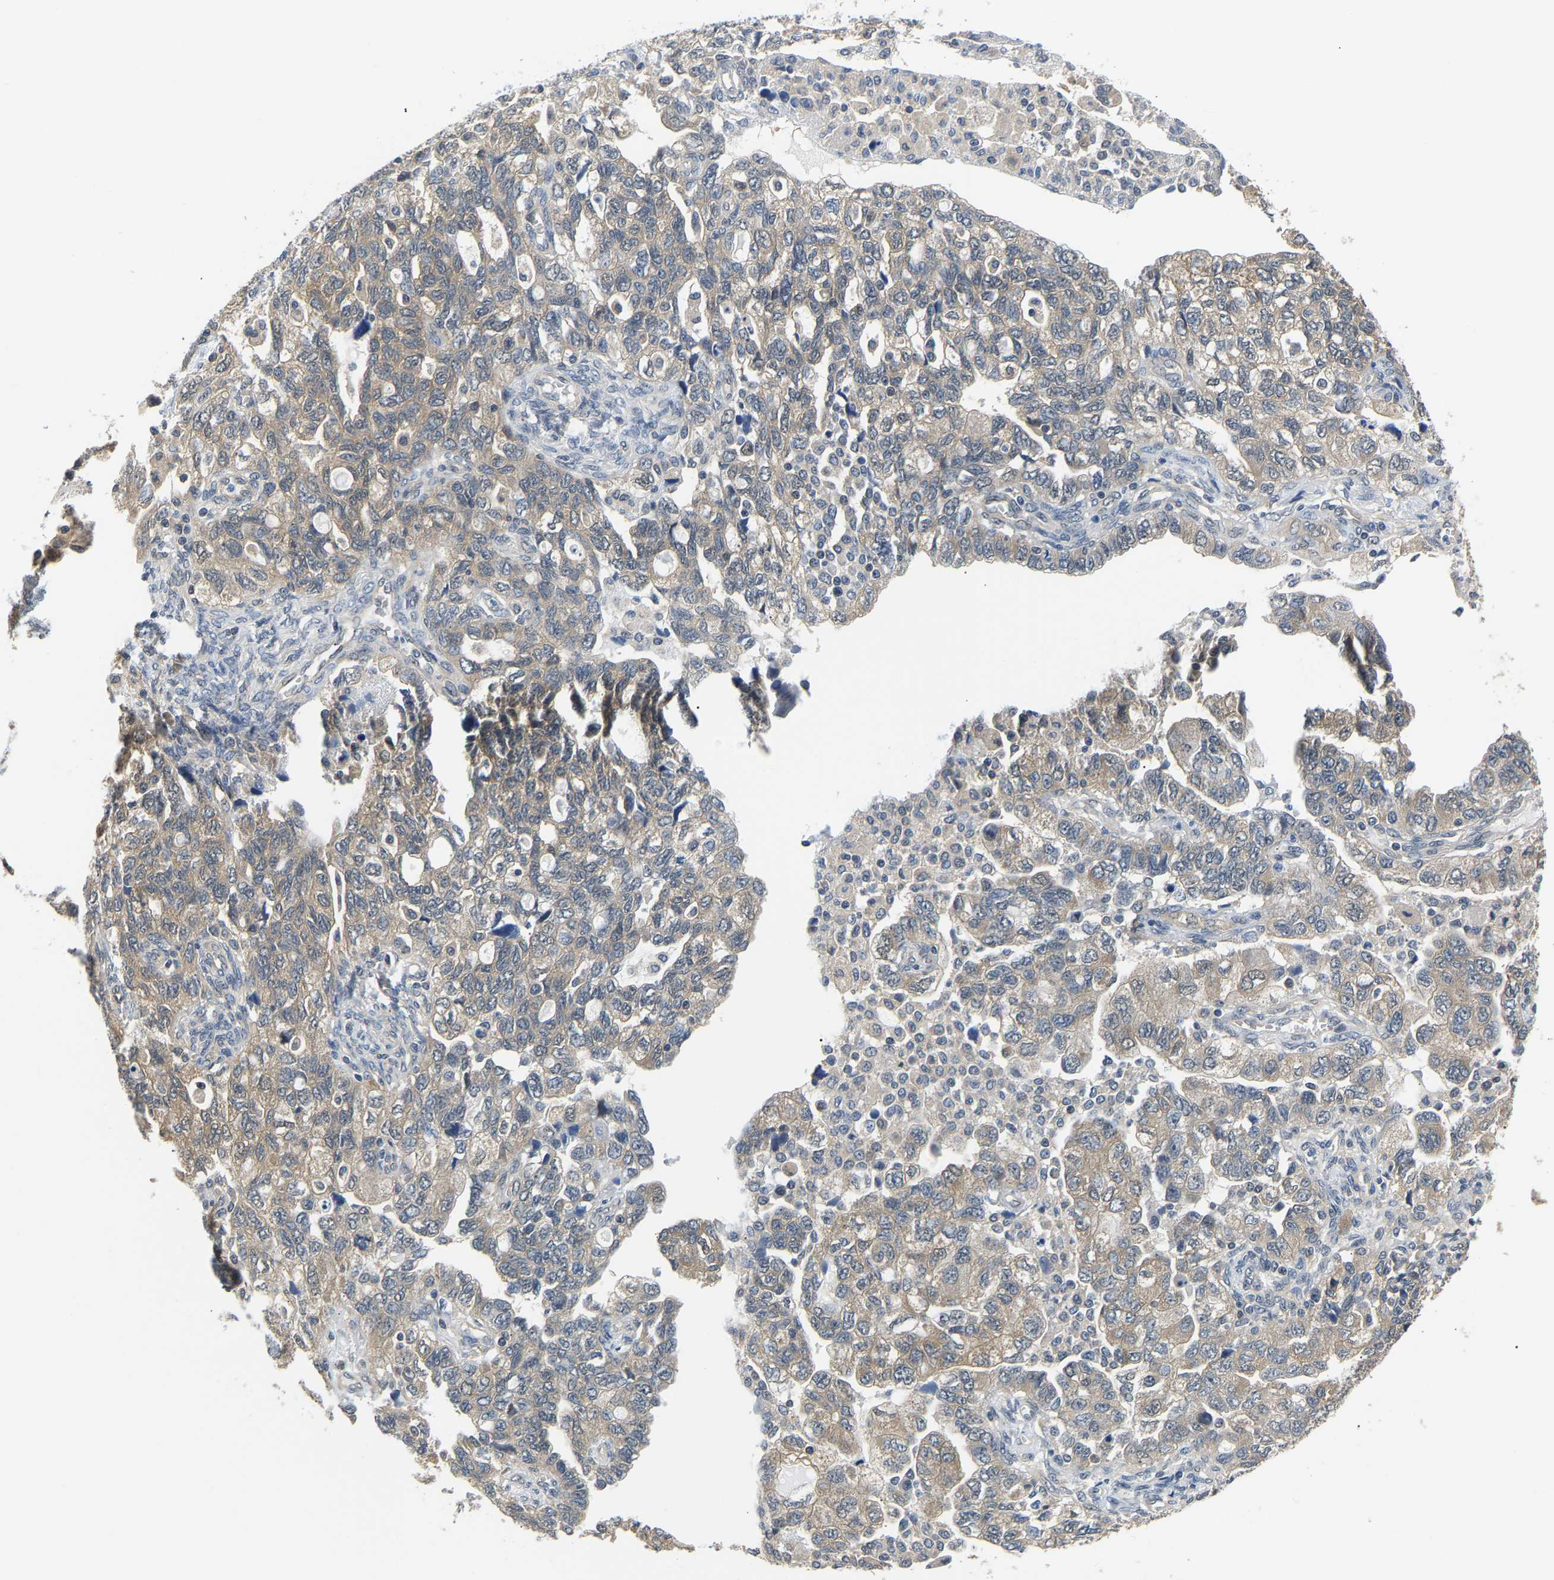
{"staining": {"intensity": "weak", "quantity": ">75%", "location": "cytoplasmic/membranous"}, "tissue": "ovarian cancer", "cell_type": "Tumor cells", "image_type": "cancer", "snomed": [{"axis": "morphology", "description": "Carcinoma, NOS"}, {"axis": "morphology", "description": "Cystadenocarcinoma, serous, NOS"}, {"axis": "topography", "description": "Ovary"}], "caption": "The micrograph exhibits a brown stain indicating the presence of a protein in the cytoplasmic/membranous of tumor cells in ovarian cancer (carcinoma).", "gene": "ARHGEF12", "patient": {"sex": "female", "age": 69}}